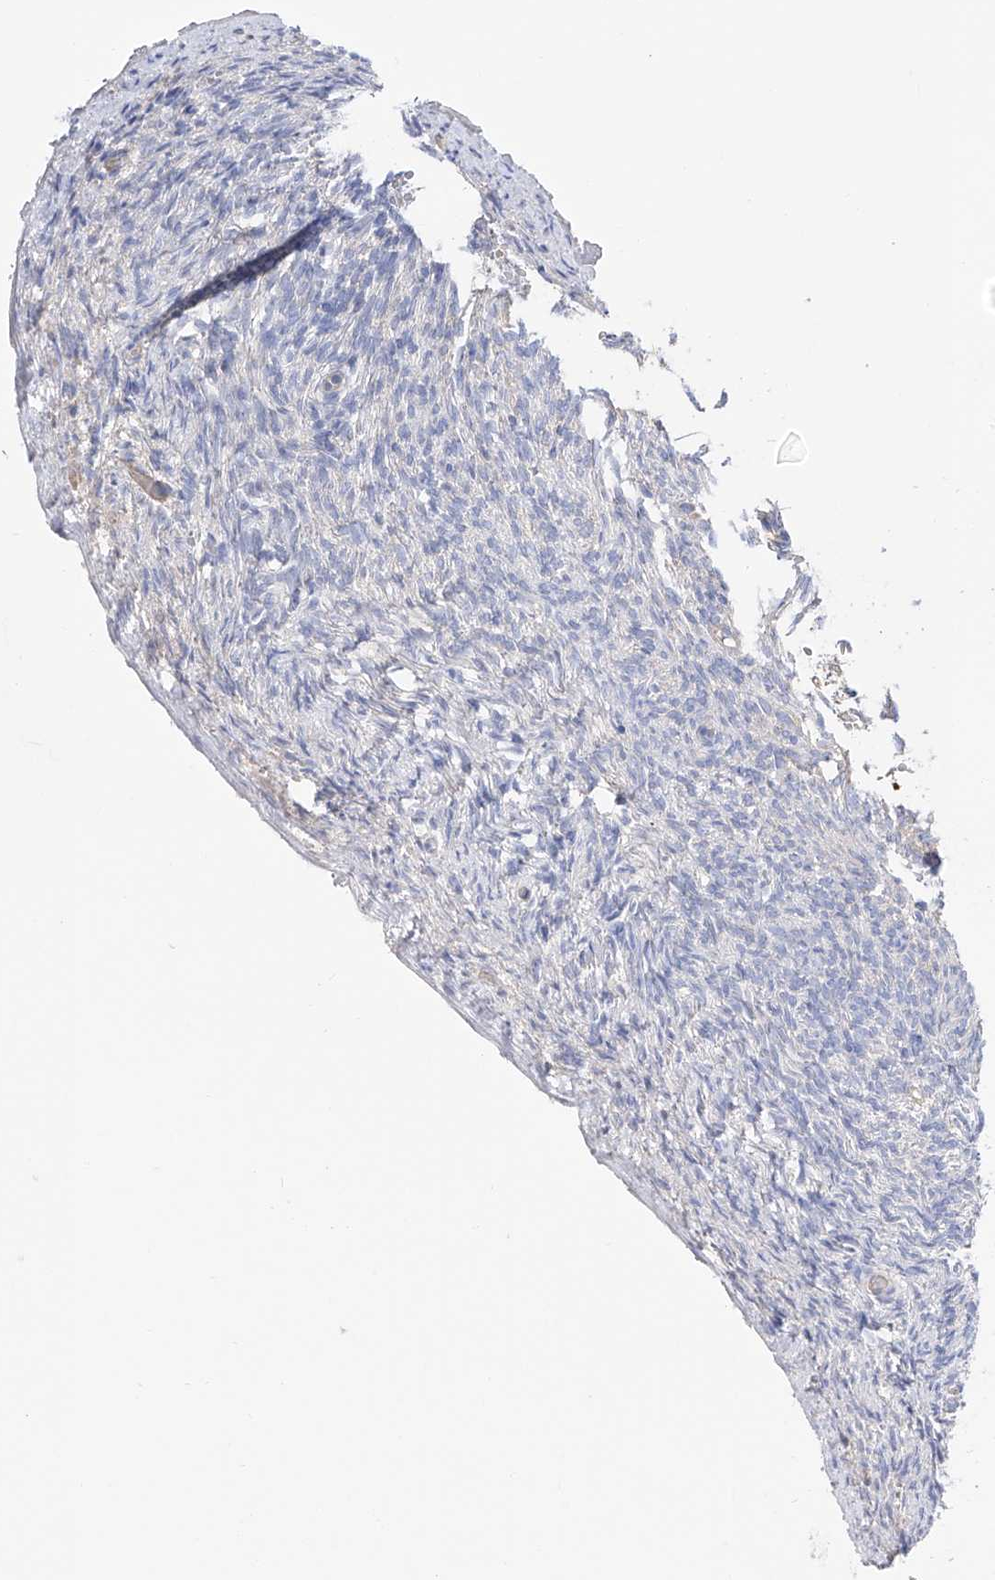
{"staining": {"intensity": "negative", "quantity": "none", "location": "none"}, "tissue": "ovary", "cell_type": "Ovarian stroma cells", "image_type": "normal", "snomed": [{"axis": "morphology", "description": "Normal tissue, NOS"}, {"axis": "topography", "description": "Ovary"}], "caption": "Ovarian stroma cells show no significant protein positivity in benign ovary. (Stains: DAB (3,3'-diaminobenzidine) IHC with hematoxylin counter stain, Microscopy: brightfield microscopy at high magnification).", "gene": "LCA5", "patient": {"sex": "female", "age": 34}}